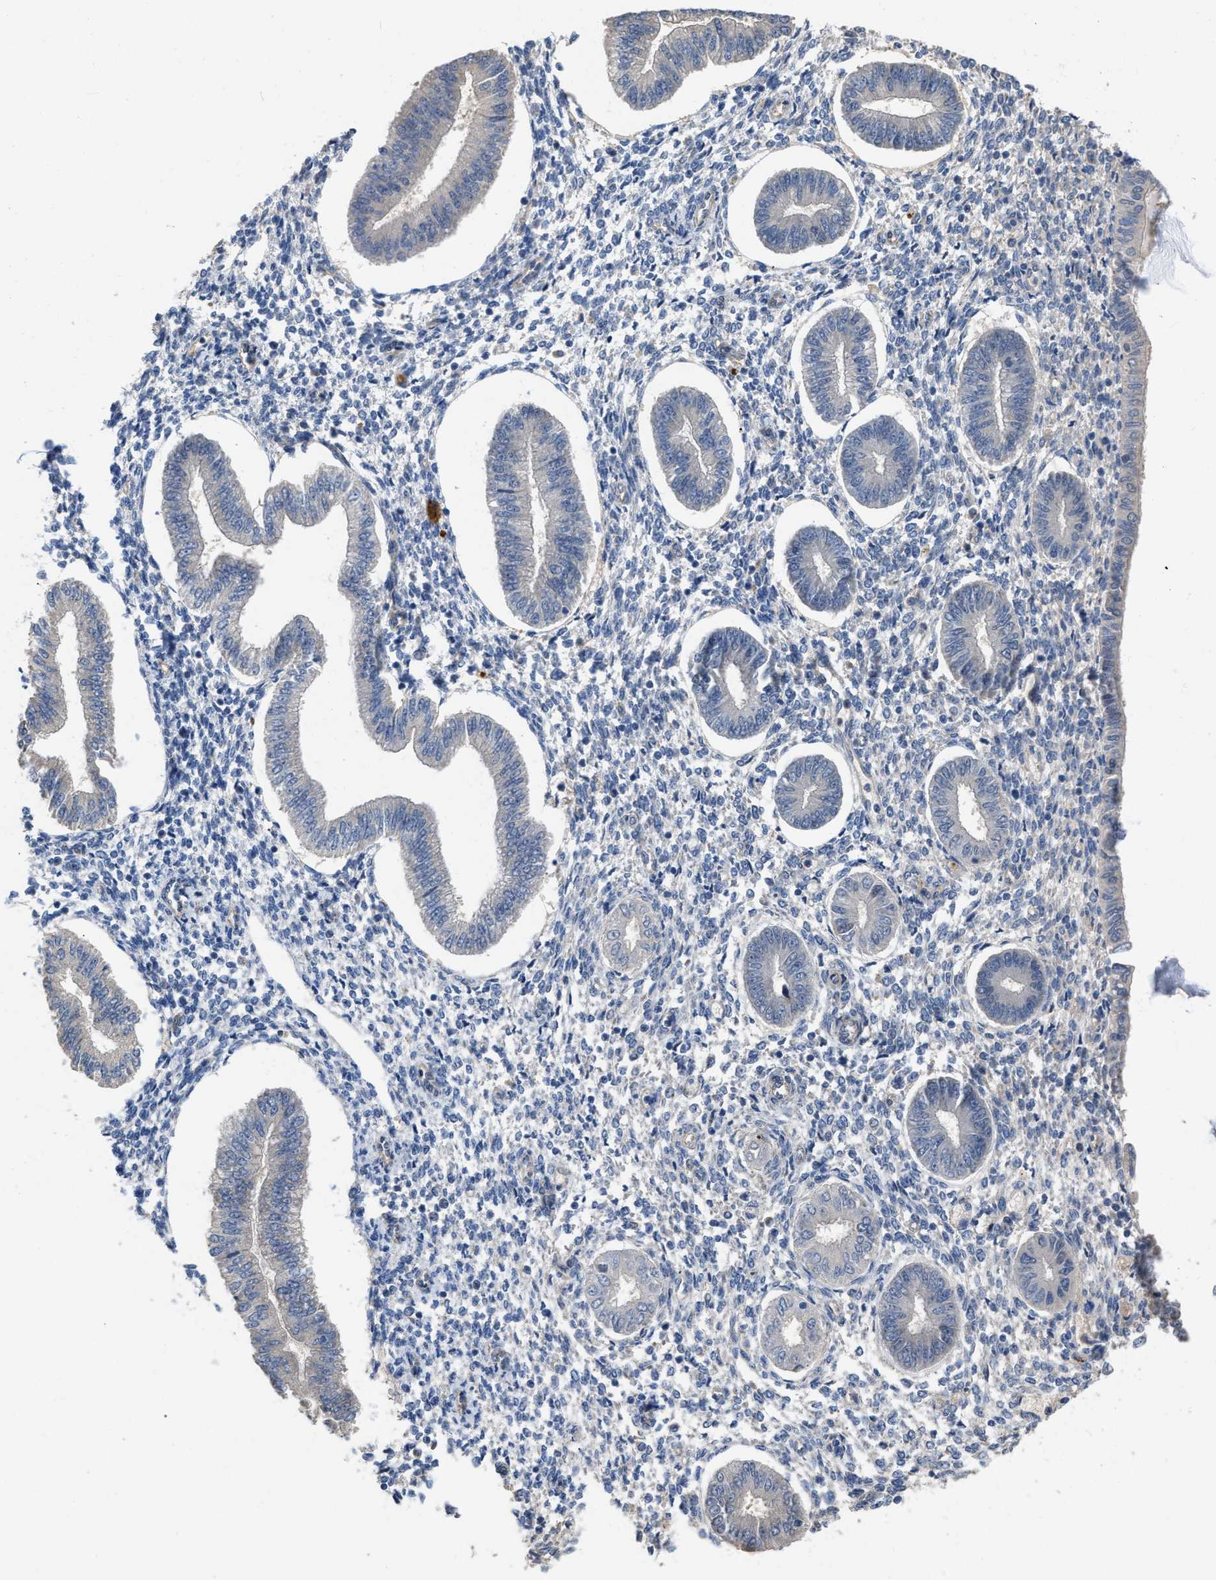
{"staining": {"intensity": "weak", "quantity": "25%-75%", "location": "cytoplasmic/membranous"}, "tissue": "endometrium", "cell_type": "Cells in endometrial stroma", "image_type": "normal", "snomed": [{"axis": "morphology", "description": "Normal tissue, NOS"}, {"axis": "topography", "description": "Endometrium"}], "caption": "IHC image of normal human endometrium stained for a protein (brown), which demonstrates low levels of weak cytoplasmic/membranous positivity in about 25%-75% of cells in endometrial stroma.", "gene": "SLC4A11", "patient": {"sex": "female", "age": 50}}